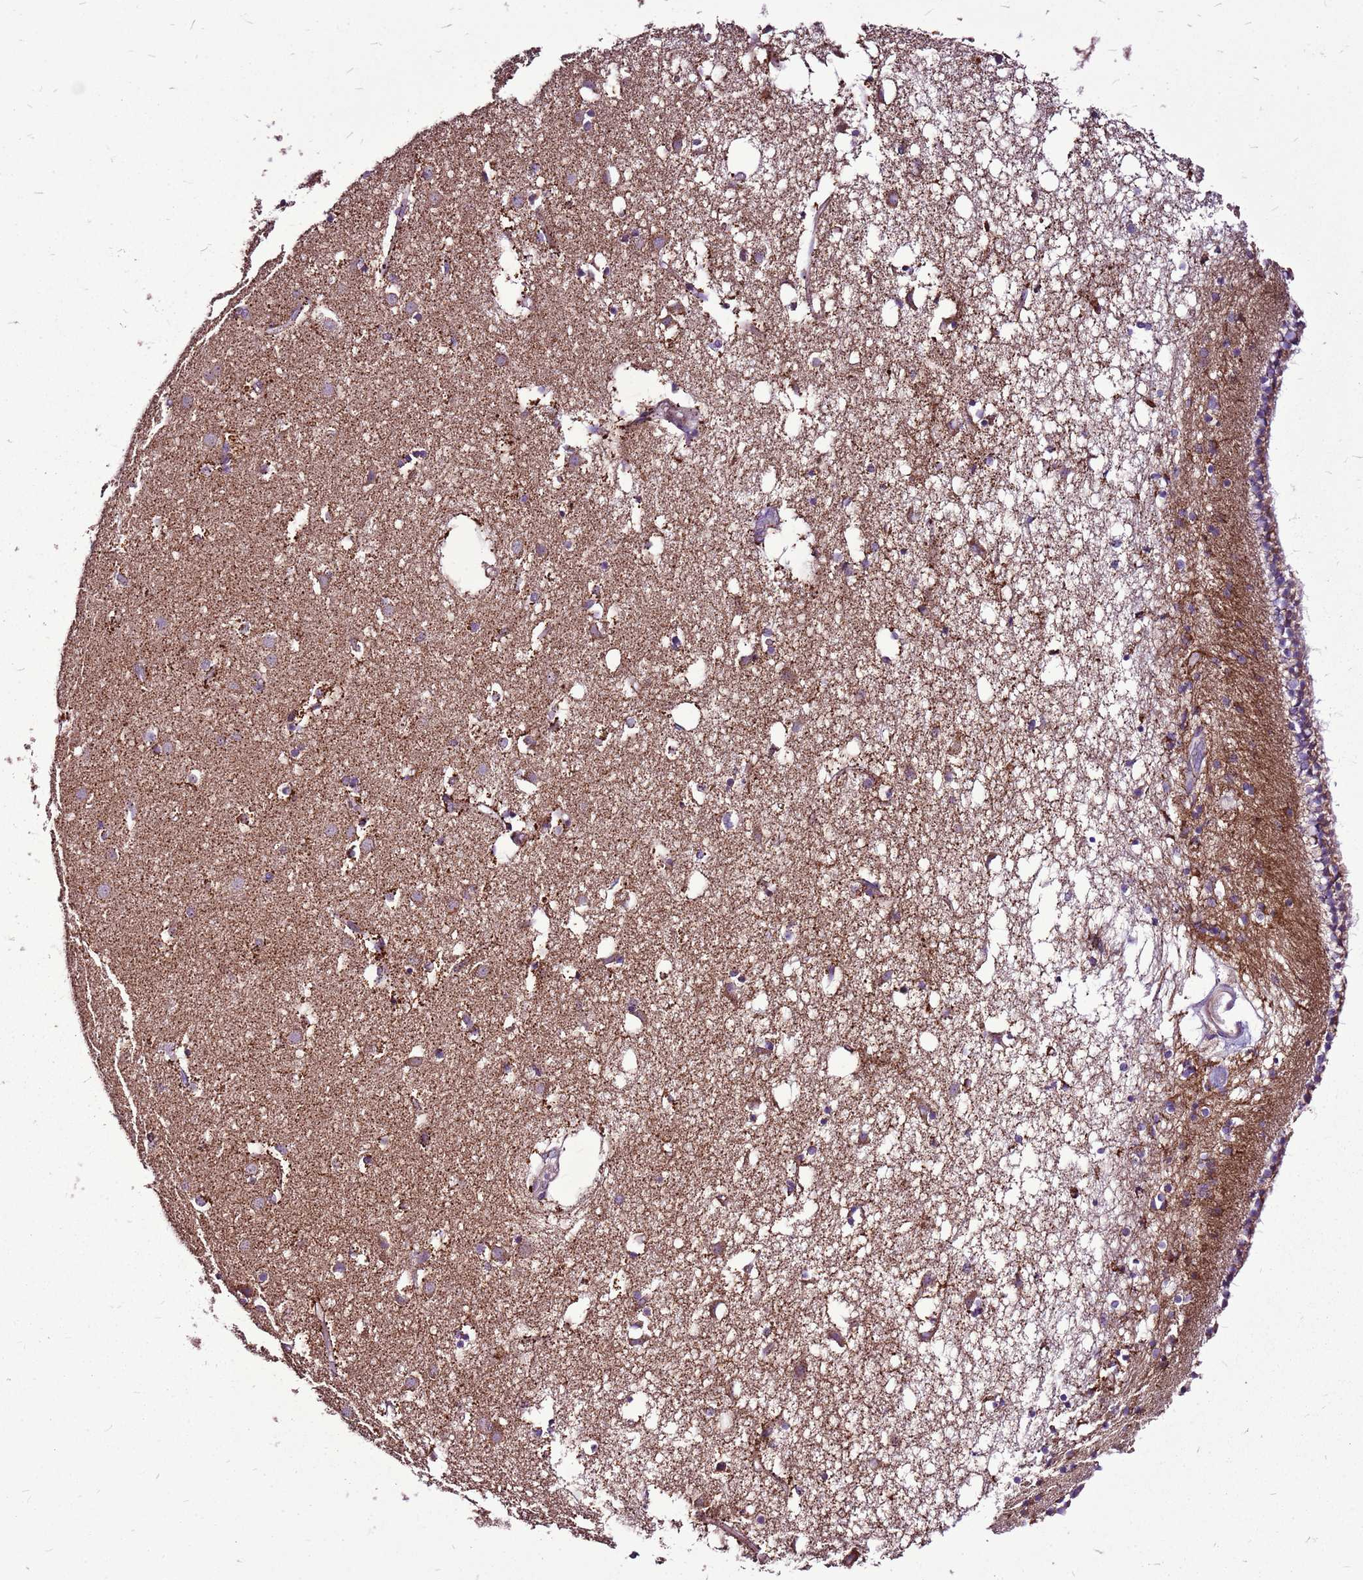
{"staining": {"intensity": "moderate", "quantity": "<25%", "location": "cytoplasmic/membranous"}, "tissue": "caudate", "cell_type": "Glial cells", "image_type": "normal", "snomed": [{"axis": "morphology", "description": "Normal tissue, NOS"}, {"axis": "topography", "description": "Lateral ventricle wall"}], "caption": "Caudate stained for a protein (brown) exhibits moderate cytoplasmic/membranous positive expression in about <25% of glial cells.", "gene": "GCDH", "patient": {"sex": "male", "age": 70}}